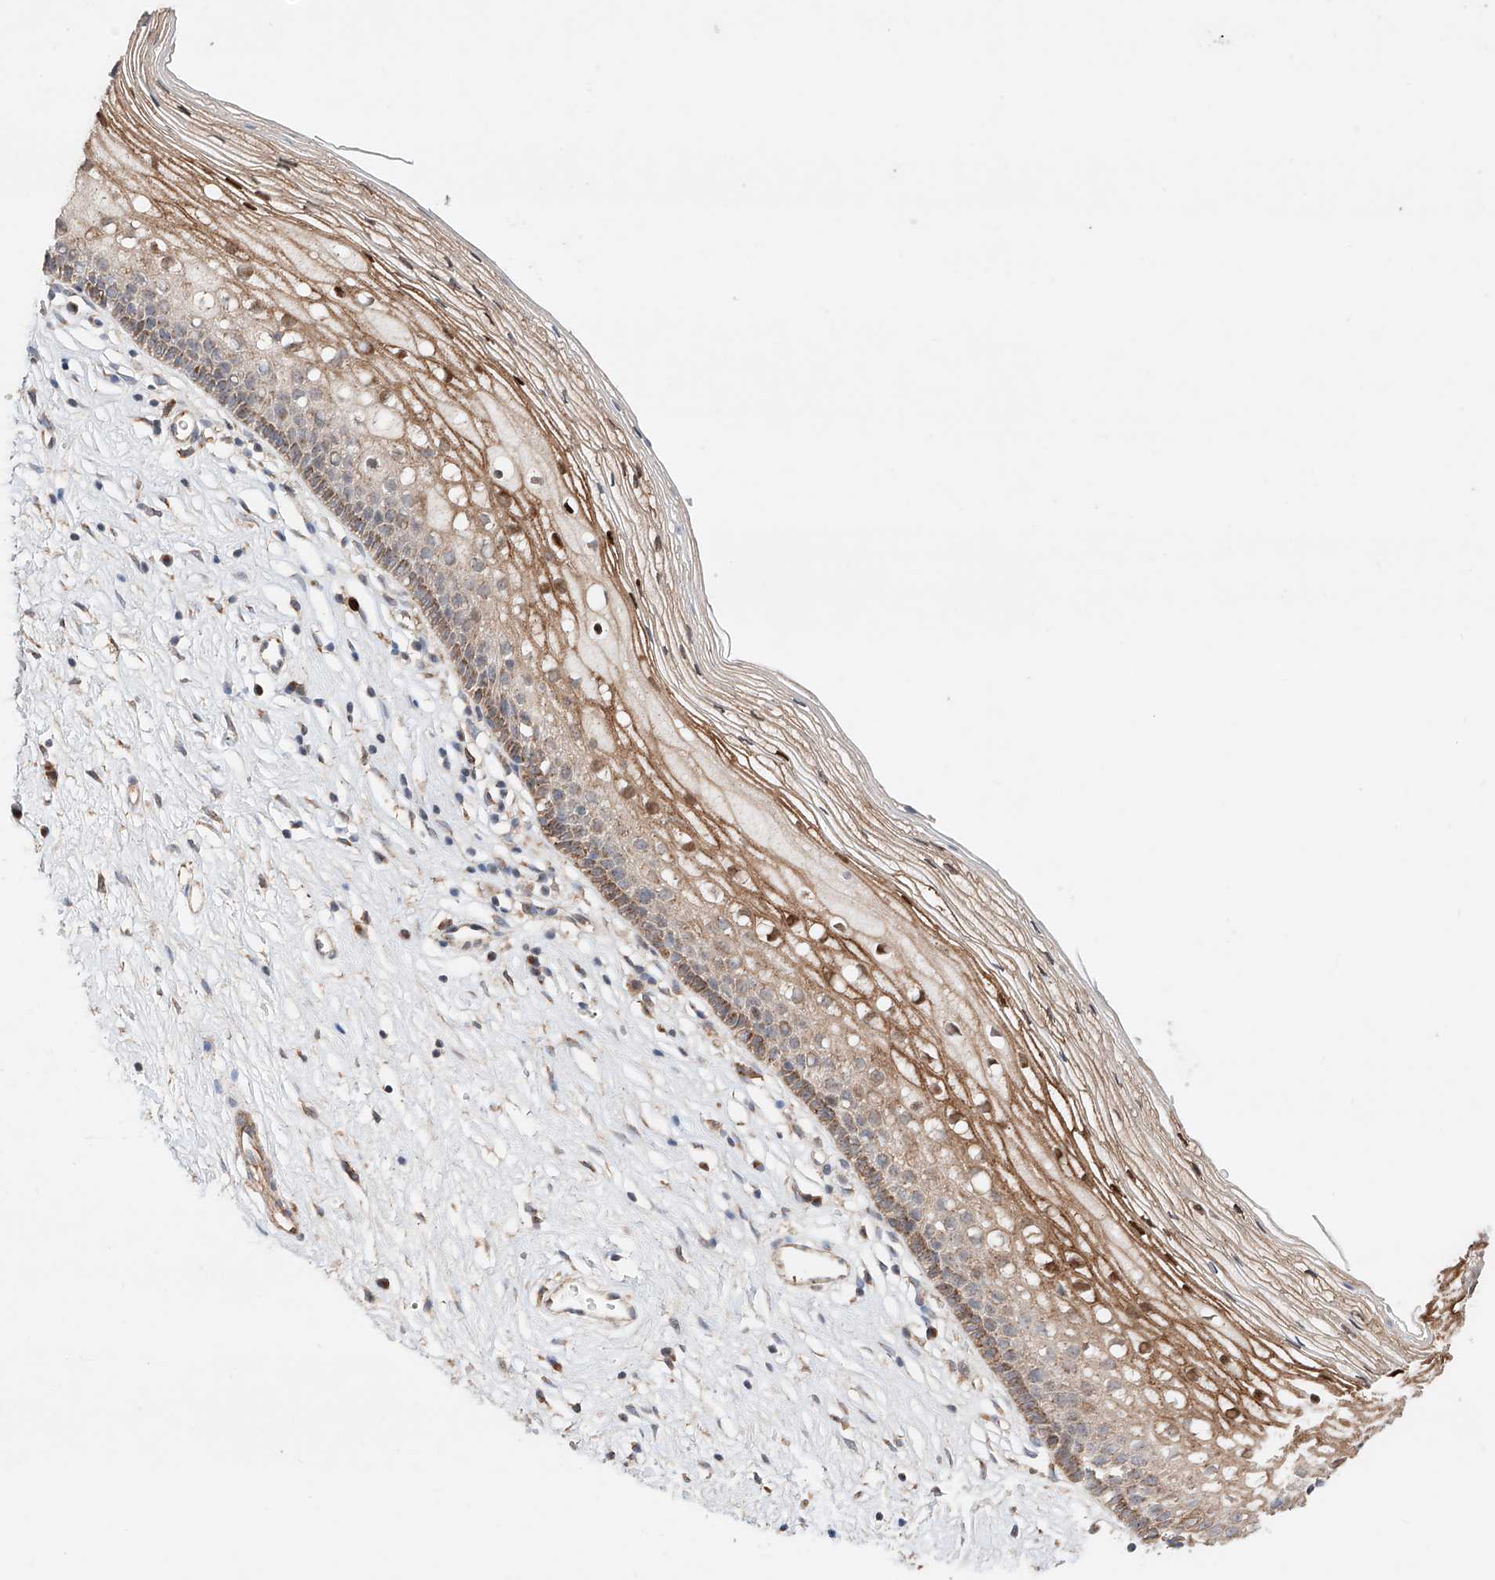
{"staining": {"intensity": "negative", "quantity": "none", "location": "none"}, "tissue": "cervix", "cell_type": "Glandular cells", "image_type": "normal", "snomed": [{"axis": "morphology", "description": "Normal tissue, NOS"}, {"axis": "topography", "description": "Cervix"}], "caption": "A high-resolution image shows immunohistochemistry staining of normal cervix, which exhibits no significant staining in glandular cells.", "gene": "MOSPD1", "patient": {"sex": "female", "age": 27}}